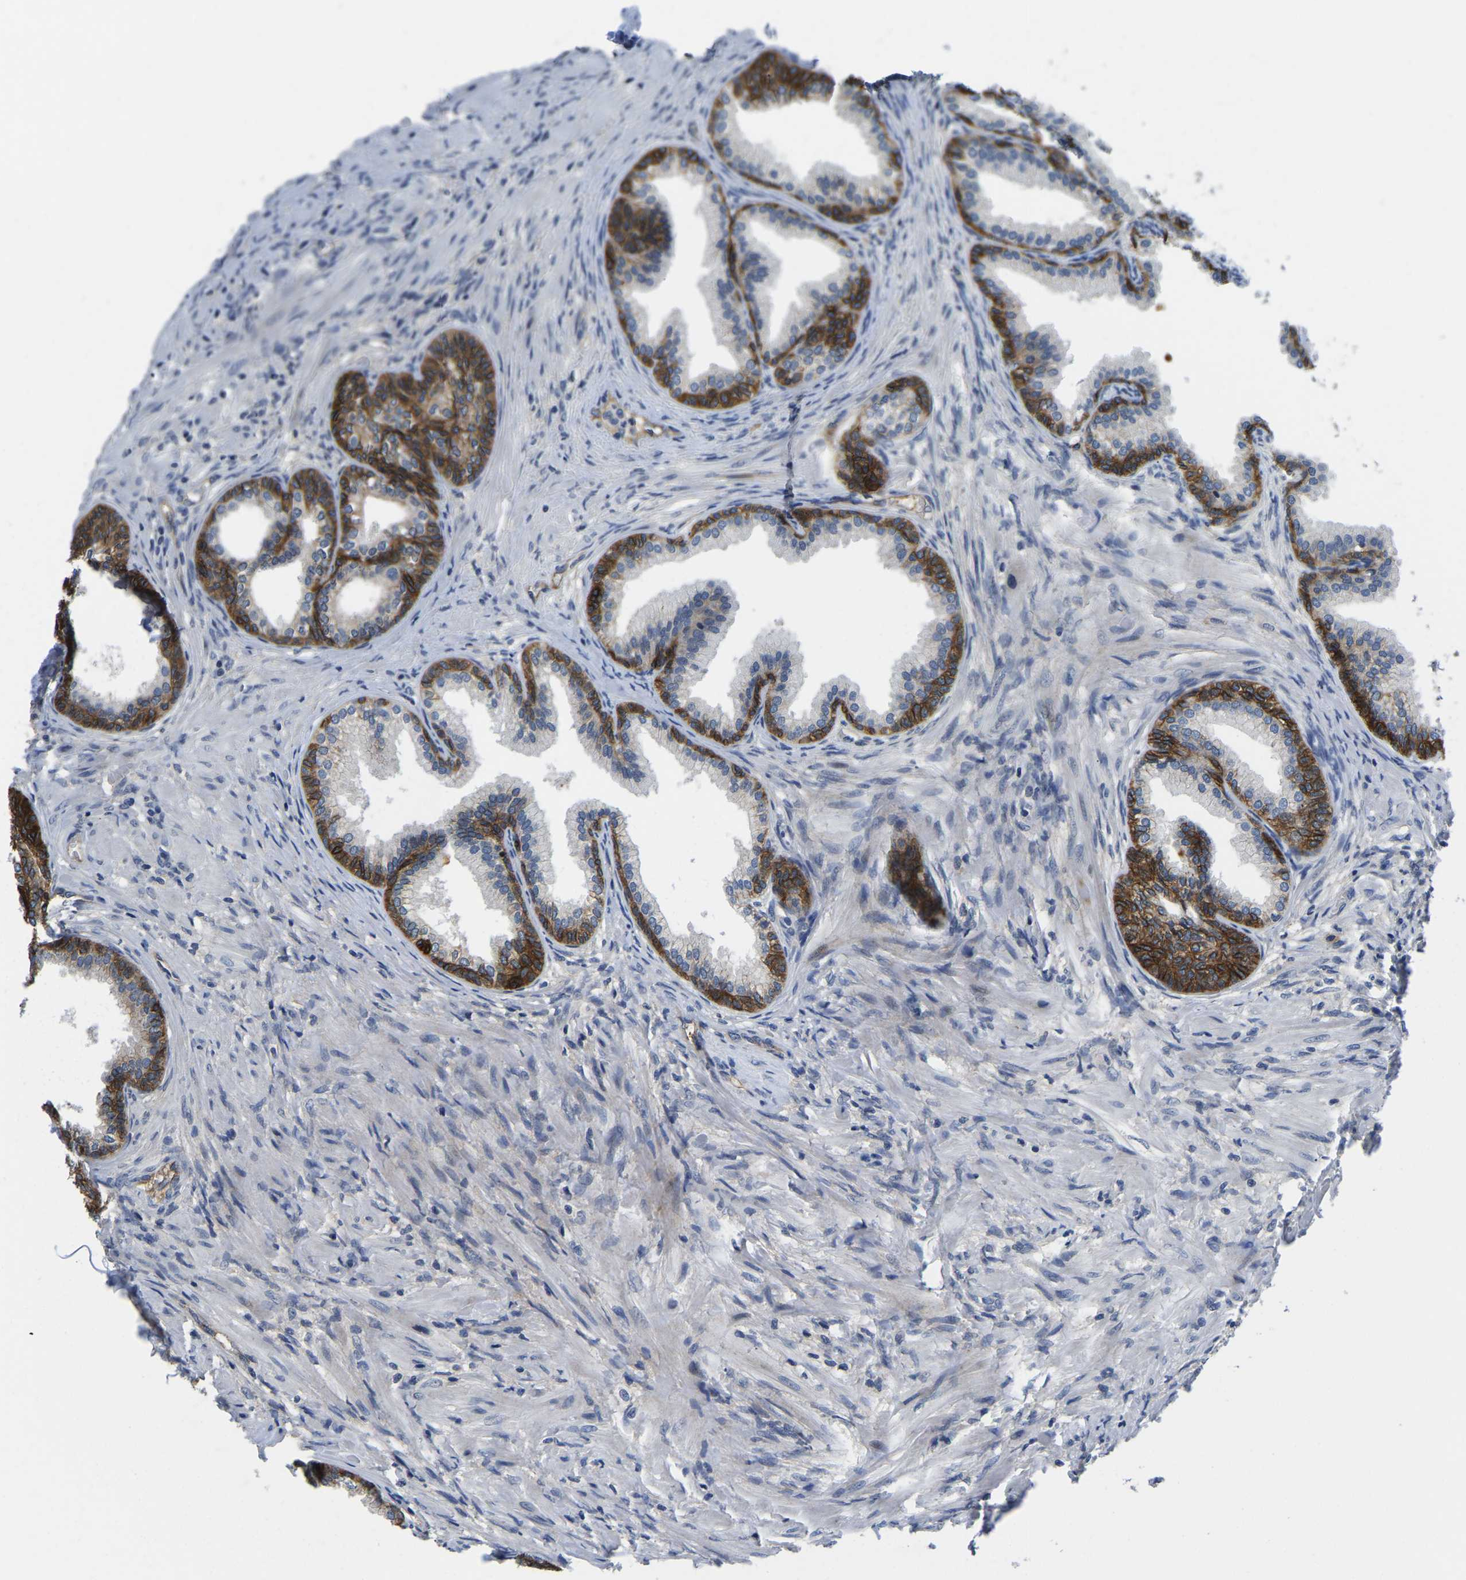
{"staining": {"intensity": "moderate", "quantity": "25%-75%", "location": "cytoplasmic/membranous"}, "tissue": "prostate", "cell_type": "Glandular cells", "image_type": "normal", "snomed": [{"axis": "morphology", "description": "Normal tissue, NOS"}, {"axis": "topography", "description": "Prostate"}], "caption": "Immunohistochemistry staining of benign prostate, which exhibits medium levels of moderate cytoplasmic/membranous staining in about 25%-75% of glandular cells indicating moderate cytoplasmic/membranous protein expression. The staining was performed using DAB (brown) for protein detection and nuclei were counterstained in hematoxylin (blue).", "gene": "ITGA2", "patient": {"sex": "male", "age": 76}}